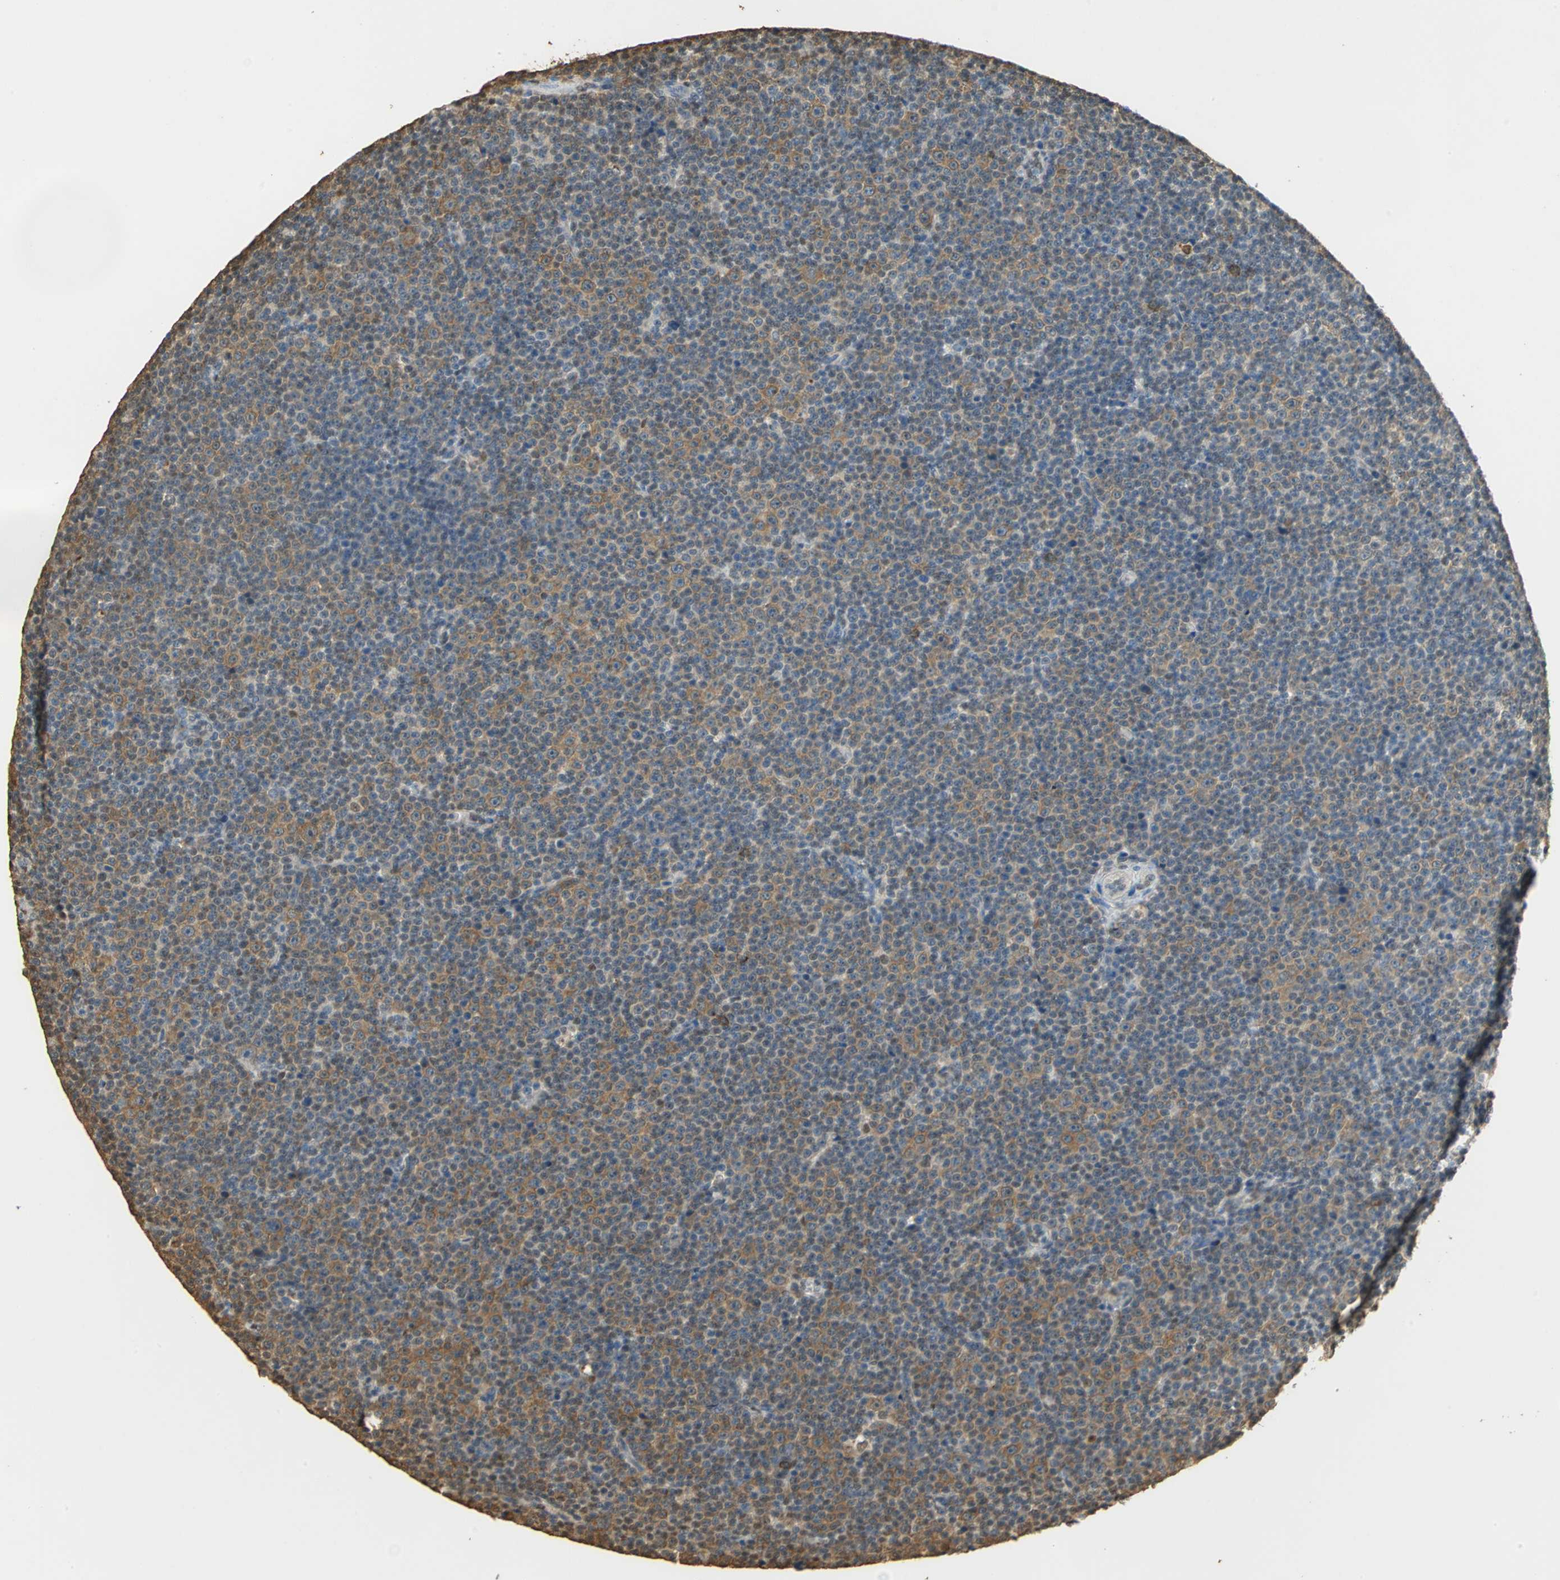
{"staining": {"intensity": "negative", "quantity": "none", "location": "none"}, "tissue": "lymphoma", "cell_type": "Tumor cells", "image_type": "cancer", "snomed": [{"axis": "morphology", "description": "Malignant lymphoma, non-Hodgkin's type, Low grade"}, {"axis": "topography", "description": "Lymph node"}], "caption": "There is no significant positivity in tumor cells of low-grade malignant lymphoma, non-Hodgkin's type. The staining is performed using DAB (3,3'-diaminobenzidine) brown chromogen with nuclei counter-stained in using hematoxylin.", "gene": "GAPDH", "patient": {"sex": "female", "age": 67}}